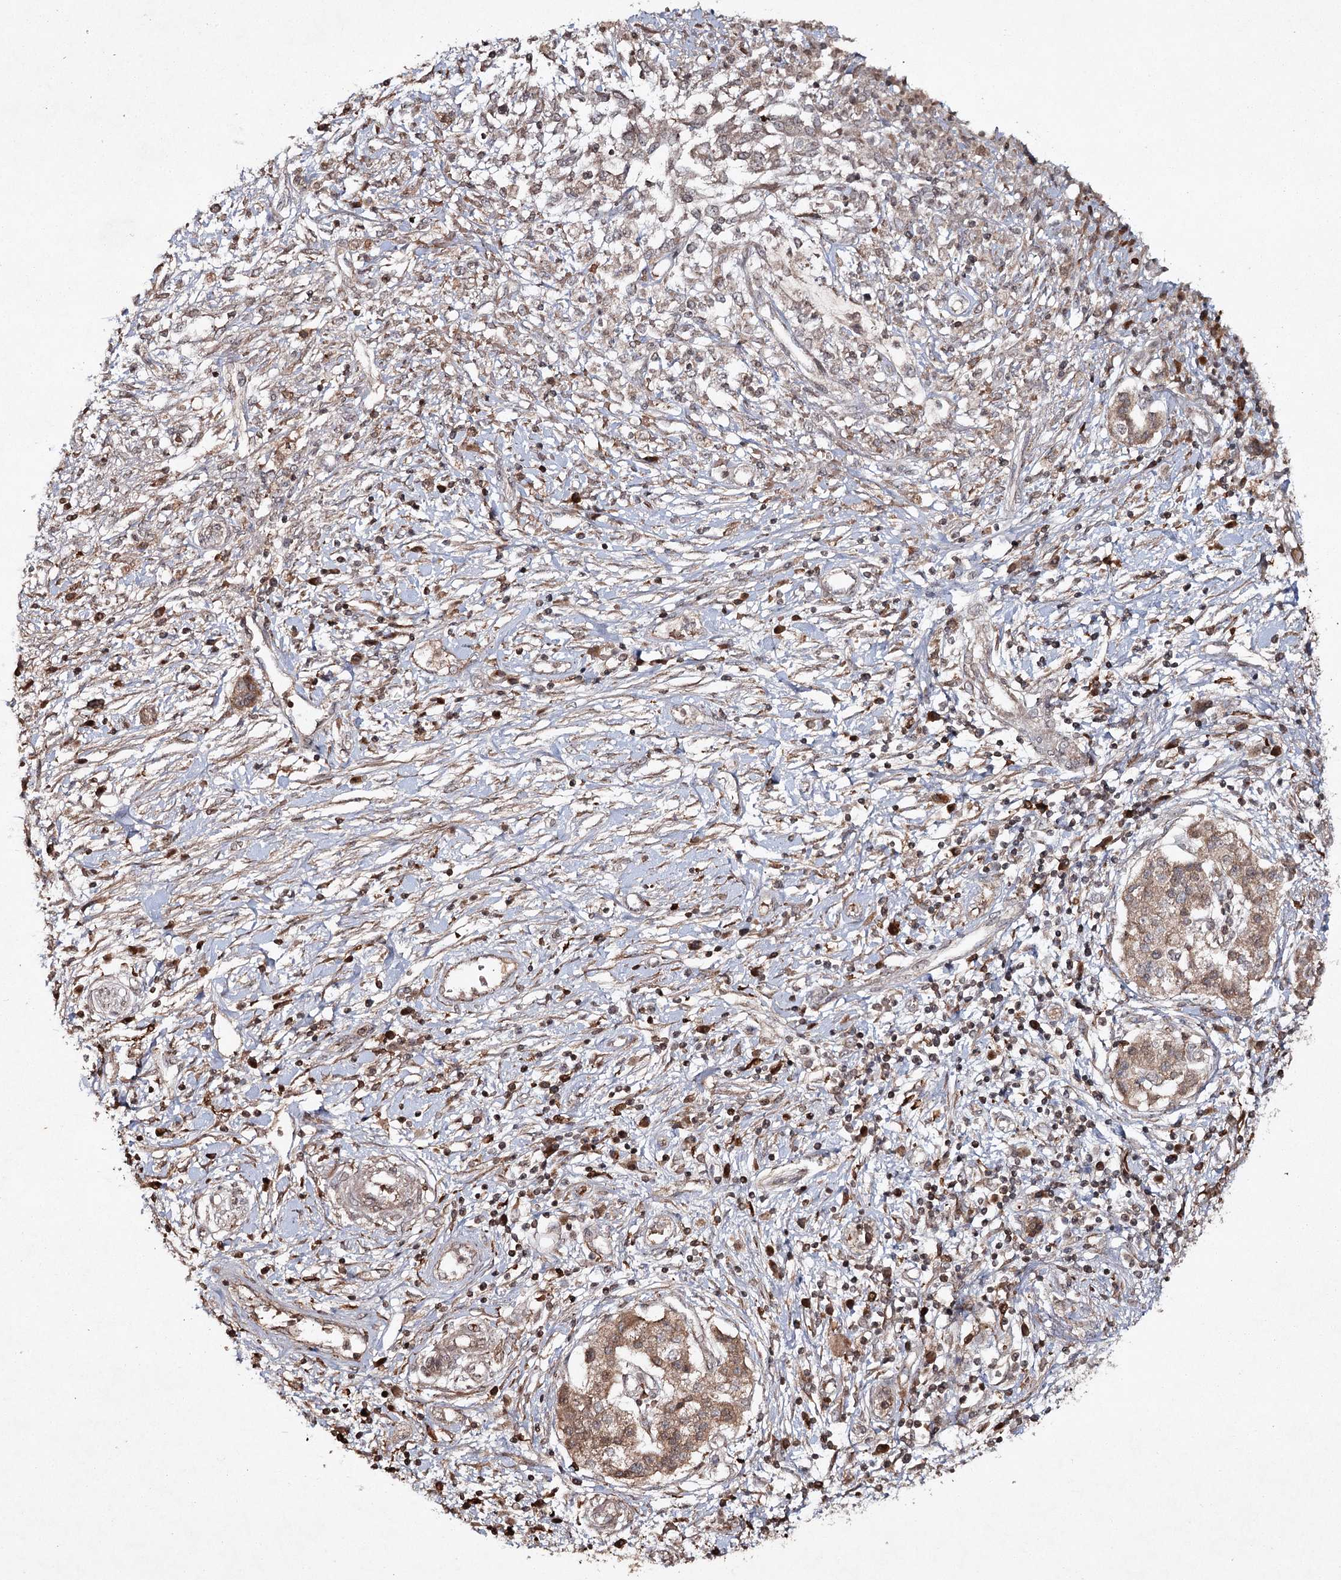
{"staining": {"intensity": "moderate", "quantity": "25%-75%", "location": "cytoplasmic/membranous"}, "tissue": "pancreatic cancer", "cell_type": "Tumor cells", "image_type": "cancer", "snomed": [{"axis": "morphology", "description": "Adenocarcinoma, NOS"}, {"axis": "topography", "description": "Pancreas"}], "caption": "Moderate cytoplasmic/membranous staining for a protein is present in about 25%-75% of tumor cells of adenocarcinoma (pancreatic) using IHC.", "gene": "CYP2B6", "patient": {"sex": "female", "age": 56}}